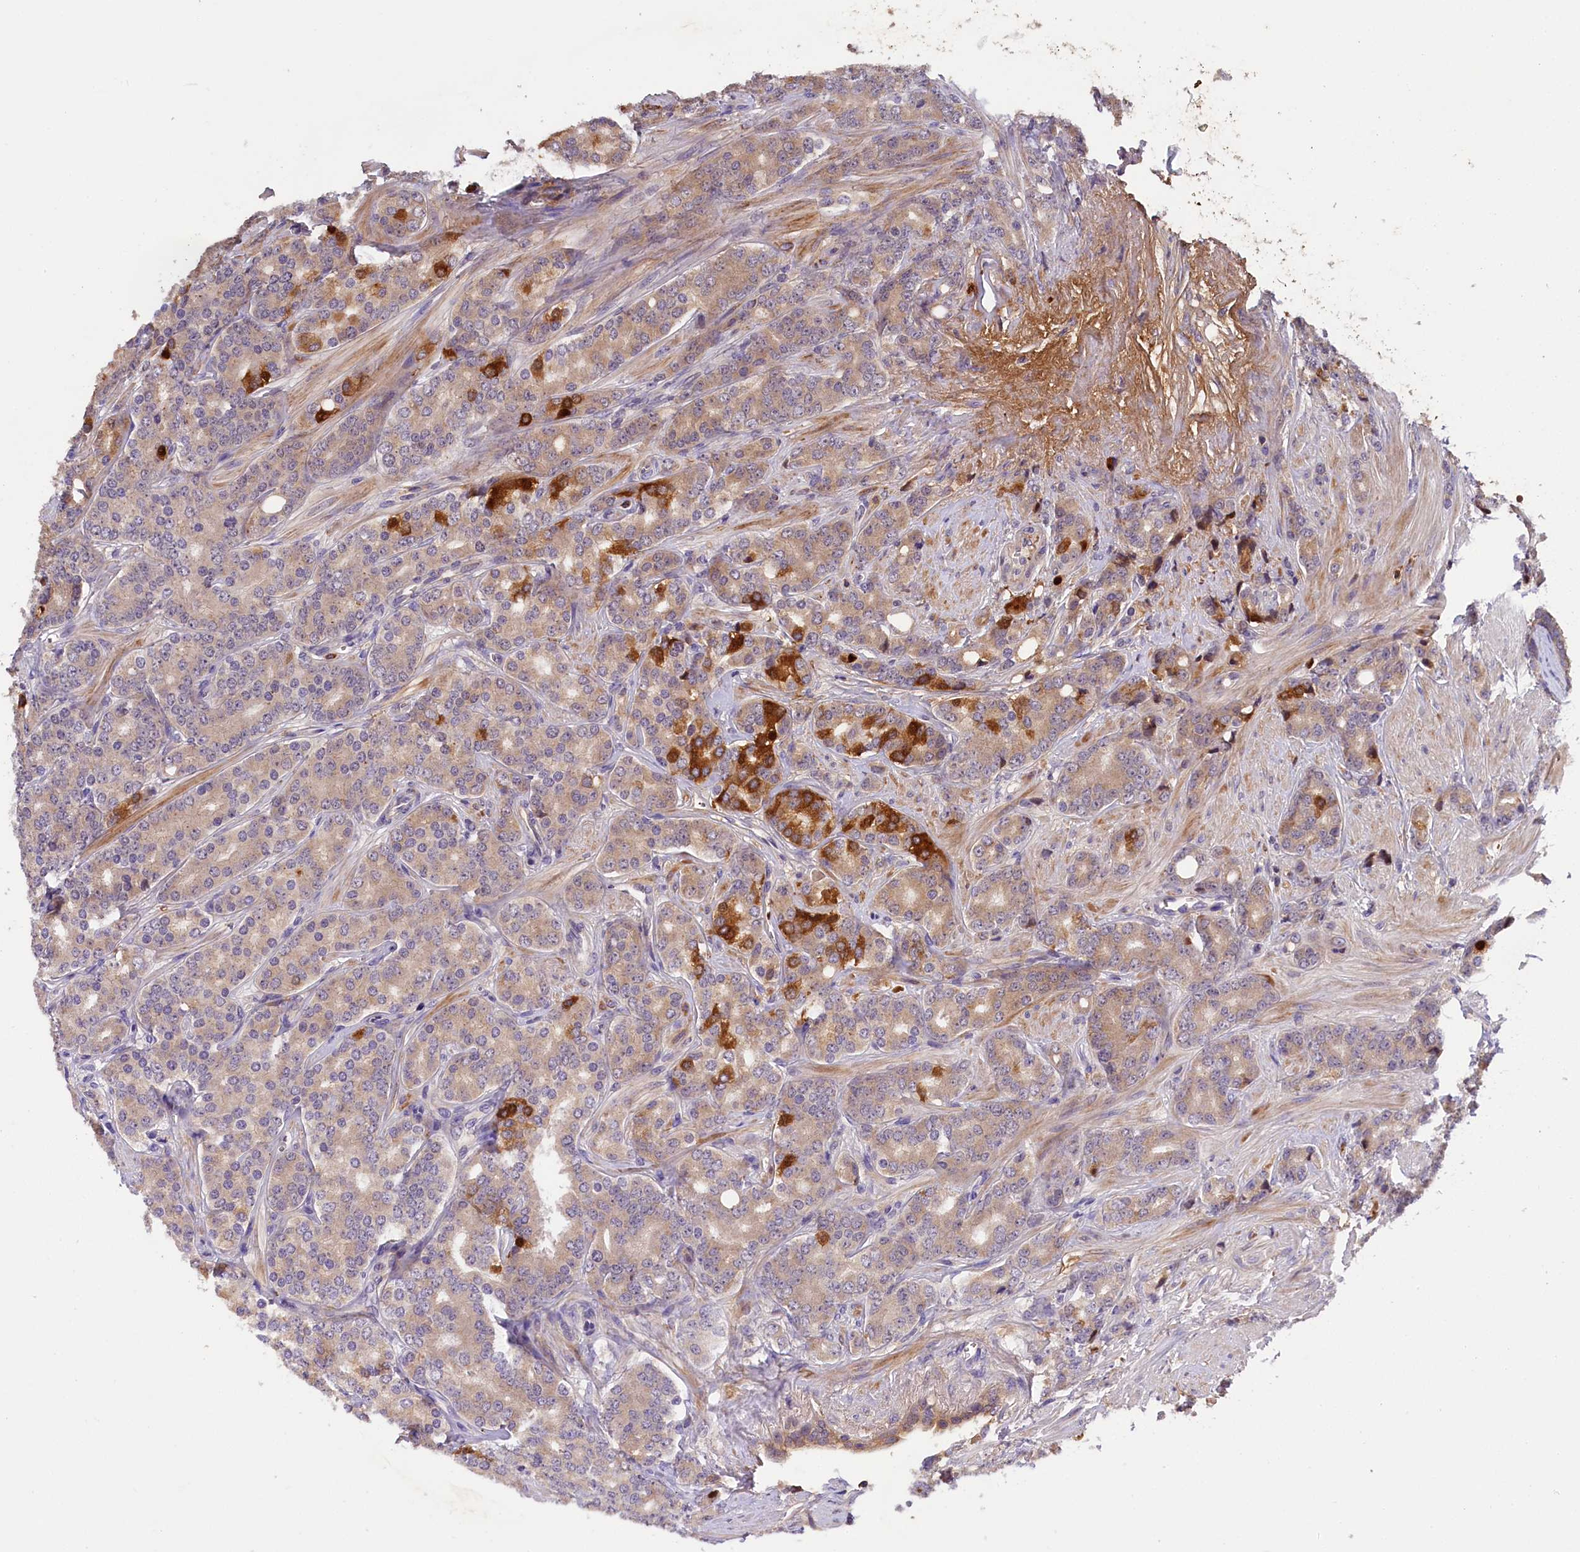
{"staining": {"intensity": "strong", "quantity": "<25%", "location": "cytoplasmic/membranous"}, "tissue": "prostate cancer", "cell_type": "Tumor cells", "image_type": "cancer", "snomed": [{"axis": "morphology", "description": "Adenocarcinoma, High grade"}, {"axis": "topography", "description": "Prostate"}], "caption": "This photomicrograph demonstrates IHC staining of prostate high-grade adenocarcinoma, with medium strong cytoplasmic/membranous staining in approximately <25% of tumor cells.", "gene": "PHAF1", "patient": {"sex": "male", "age": 62}}